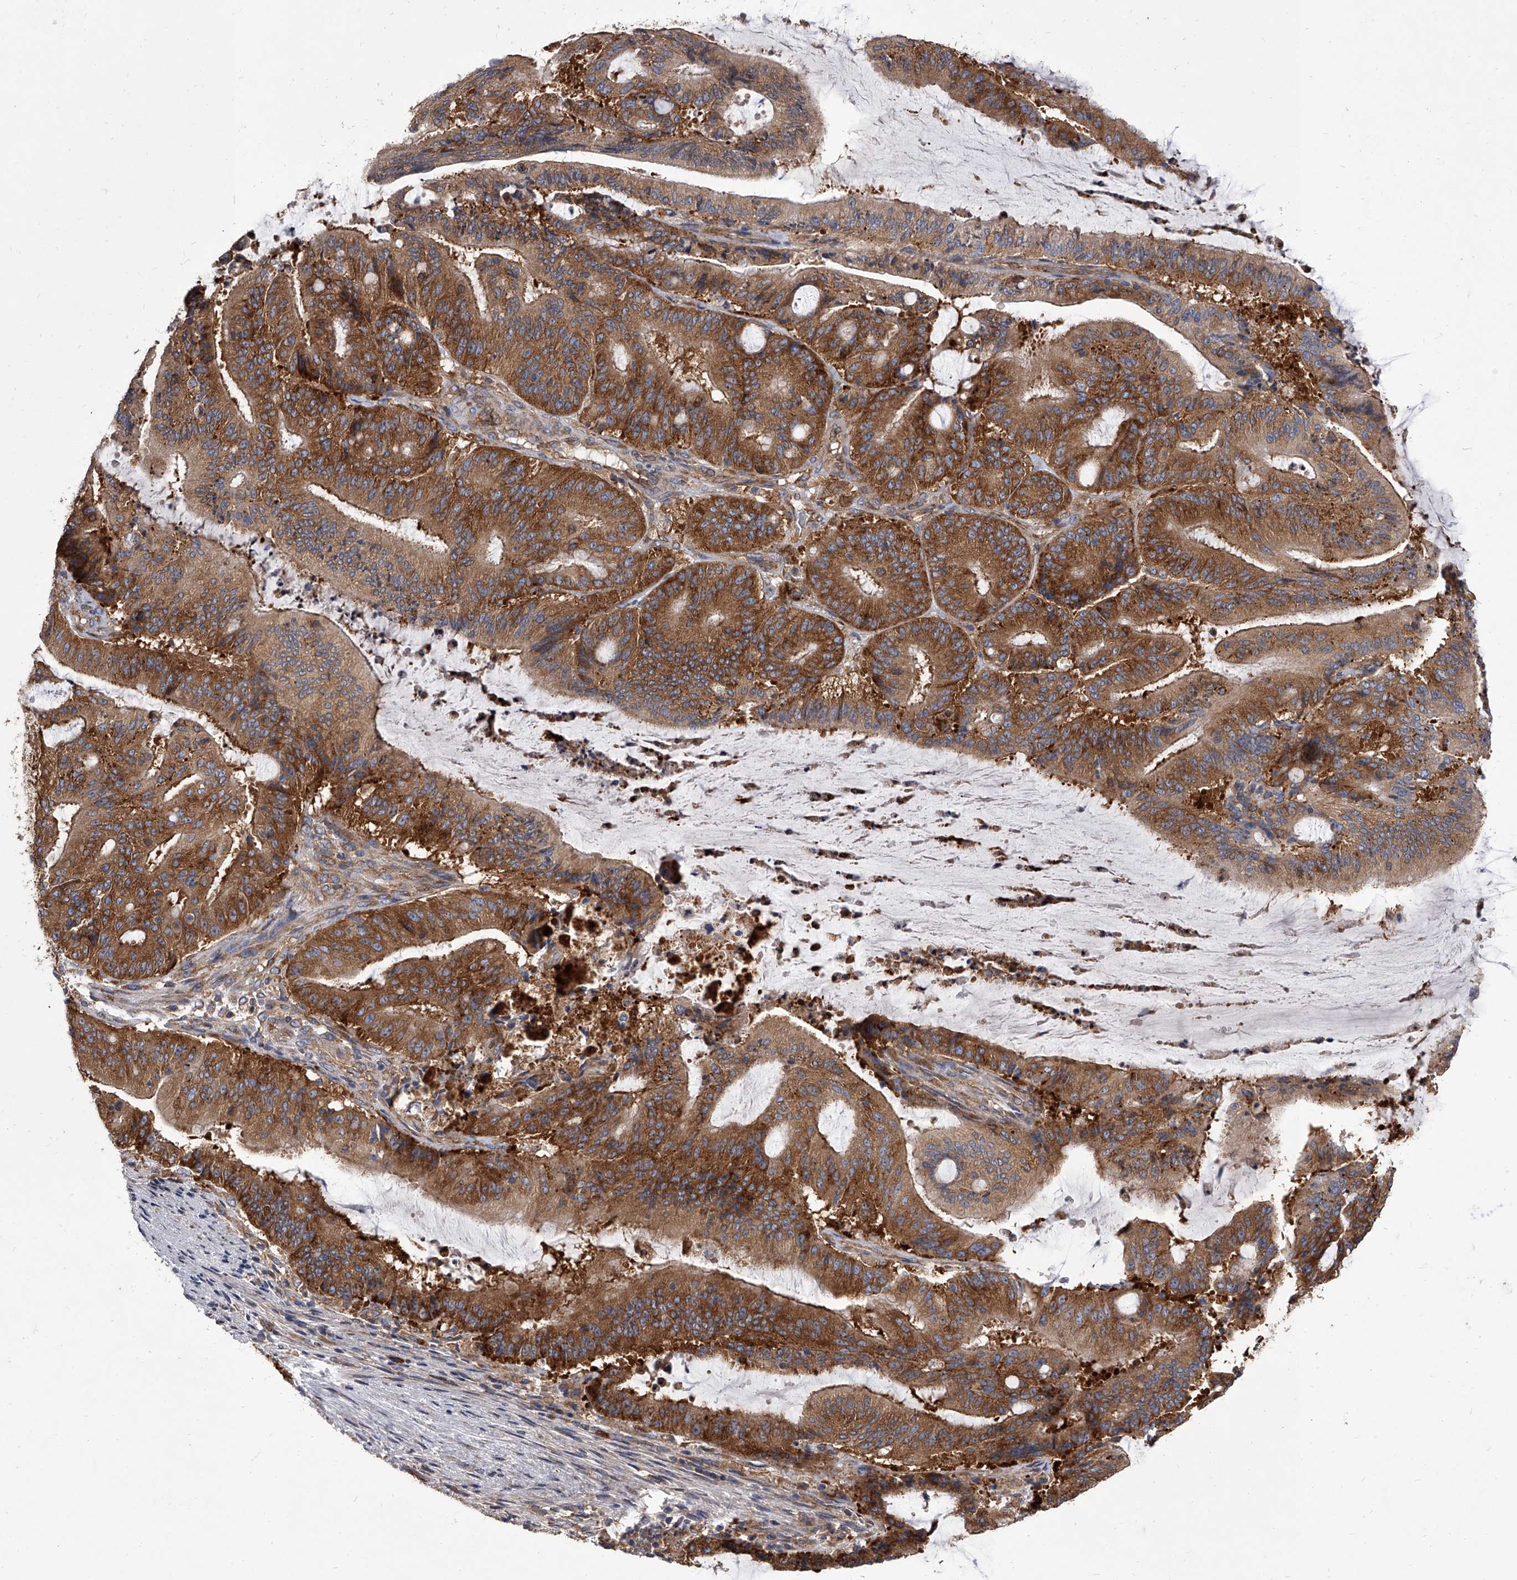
{"staining": {"intensity": "strong", "quantity": ">75%", "location": "cytoplasmic/membranous"}, "tissue": "liver cancer", "cell_type": "Tumor cells", "image_type": "cancer", "snomed": [{"axis": "morphology", "description": "Normal tissue, NOS"}, {"axis": "morphology", "description": "Cholangiocarcinoma"}, {"axis": "topography", "description": "Liver"}, {"axis": "topography", "description": "Peripheral nerve tissue"}], "caption": "Immunohistochemistry of cholangiocarcinoma (liver) demonstrates high levels of strong cytoplasmic/membranous staining in about >75% of tumor cells. The staining was performed using DAB to visualize the protein expression in brown, while the nuclei were stained in blue with hematoxylin (Magnification: 20x).", "gene": "EIF2S2", "patient": {"sex": "female", "age": 73}}